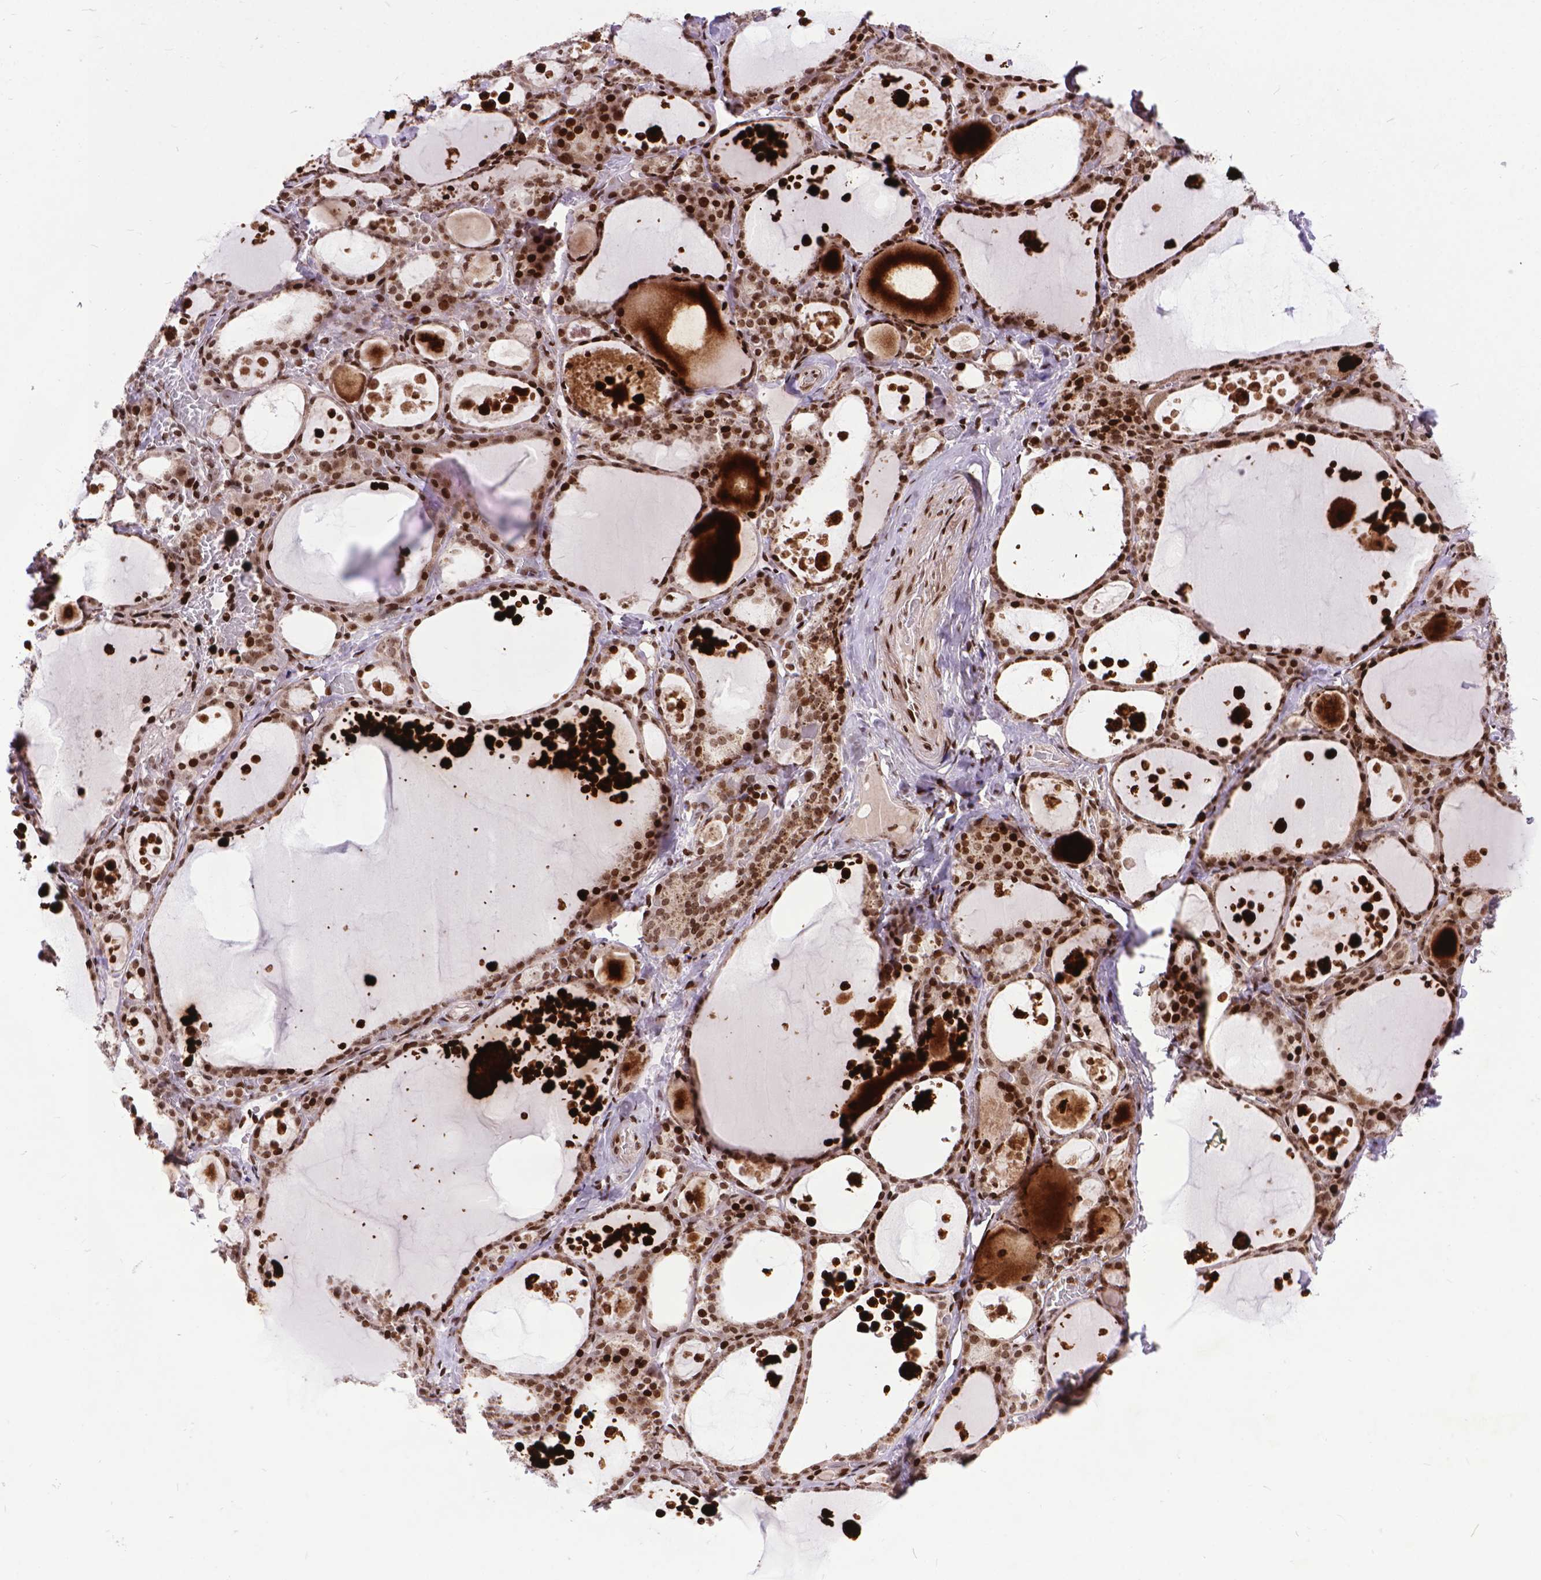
{"staining": {"intensity": "strong", "quantity": ">75%", "location": "nuclear"}, "tissue": "thyroid gland", "cell_type": "Glandular cells", "image_type": "normal", "snomed": [{"axis": "morphology", "description": "Normal tissue, NOS"}, {"axis": "topography", "description": "Thyroid gland"}], "caption": "Benign thyroid gland reveals strong nuclear positivity in about >75% of glandular cells The protein is shown in brown color, while the nuclei are stained blue..", "gene": "AMER1", "patient": {"sex": "male", "age": 68}}